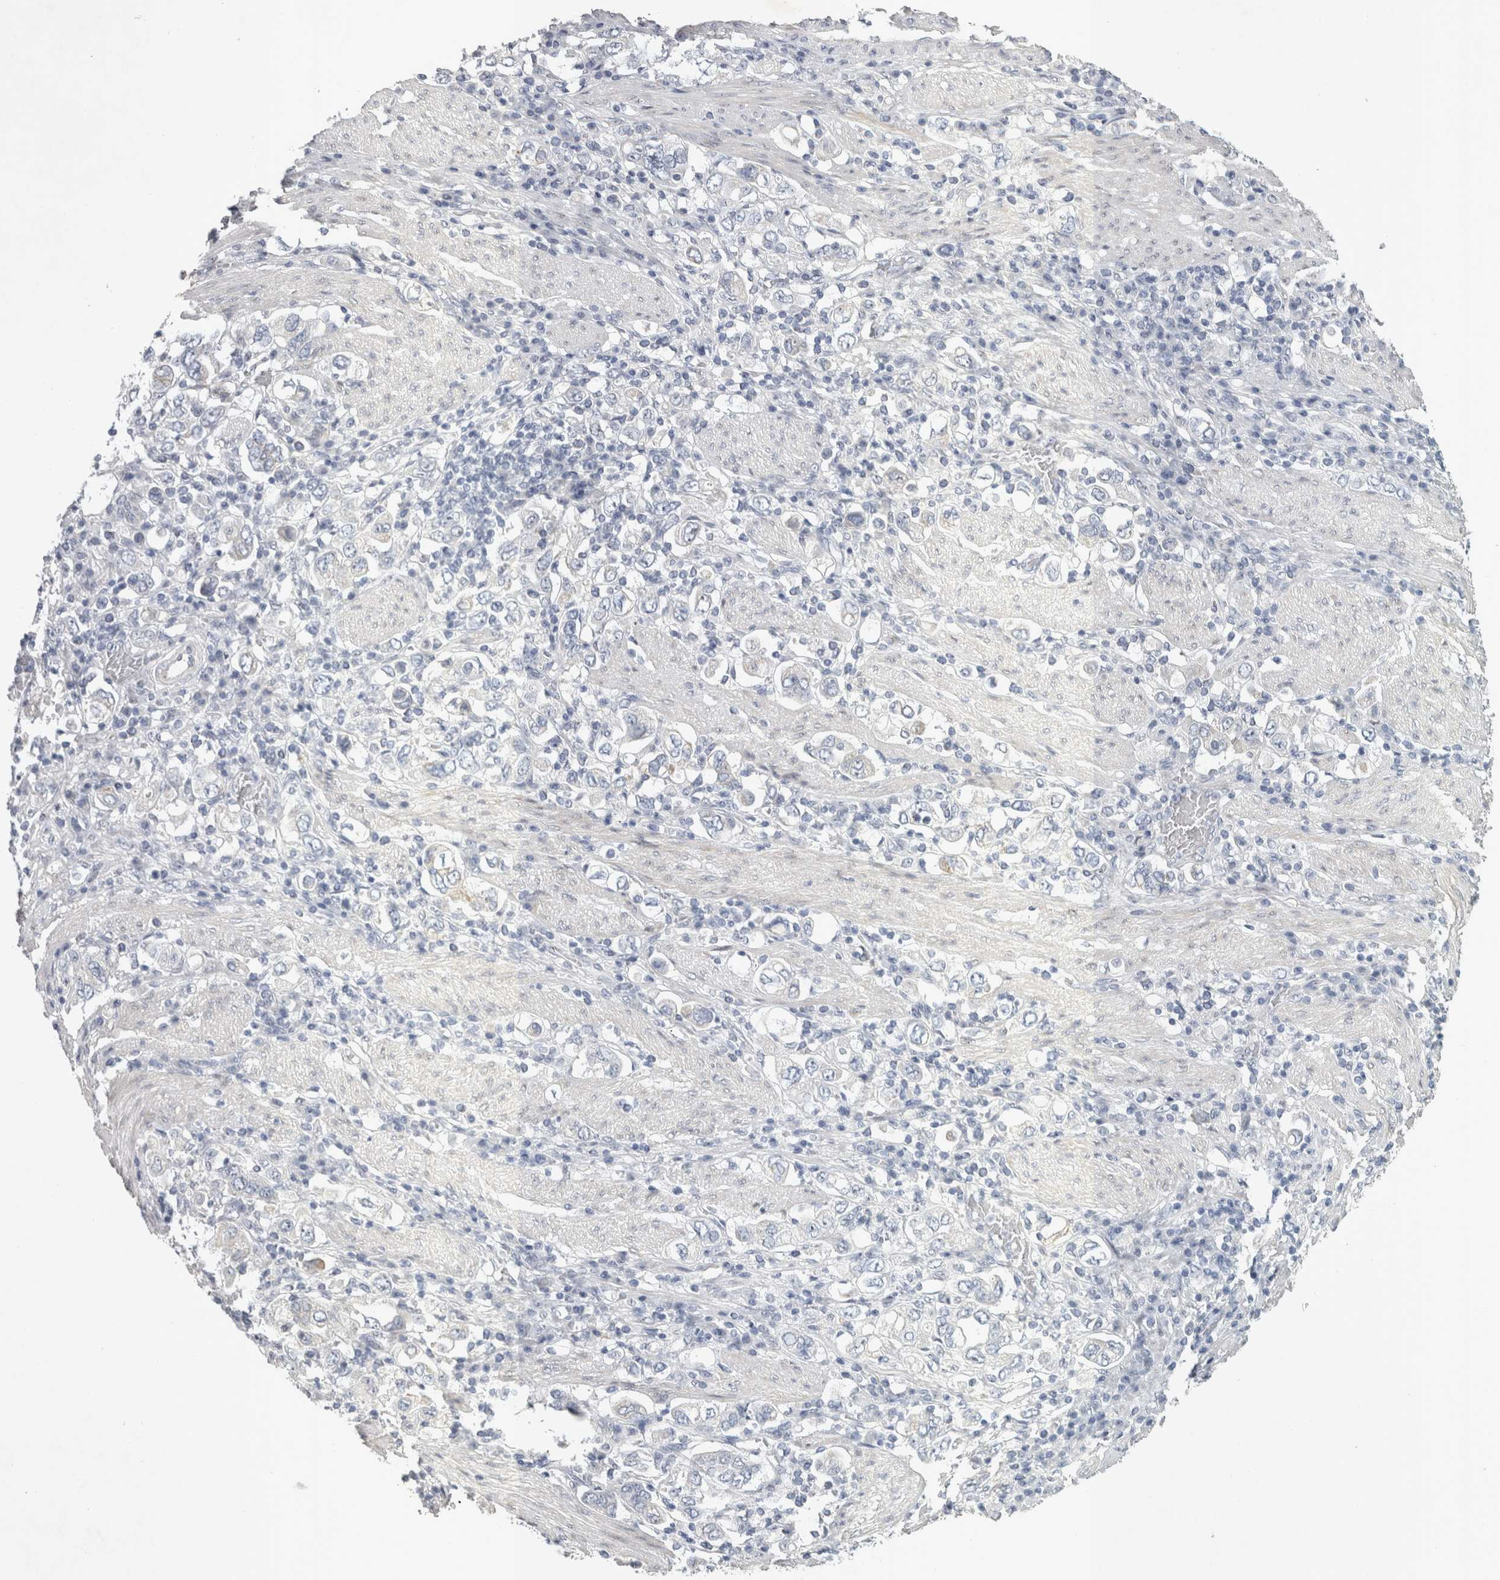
{"staining": {"intensity": "negative", "quantity": "none", "location": "none"}, "tissue": "stomach cancer", "cell_type": "Tumor cells", "image_type": "cancer", "snomed": [{"axis": "morphology", "description": "Adenocarcinoma, NOS"}, {"axis": "topography", "description": "Stomach, upper"}], "caption": "Human stomach adenocarcinoma stained for a protein using IHC exhibits no staining in tumor cells.", "gene": "FXYD7", "patient": {"sex": "male", "age": 62}}